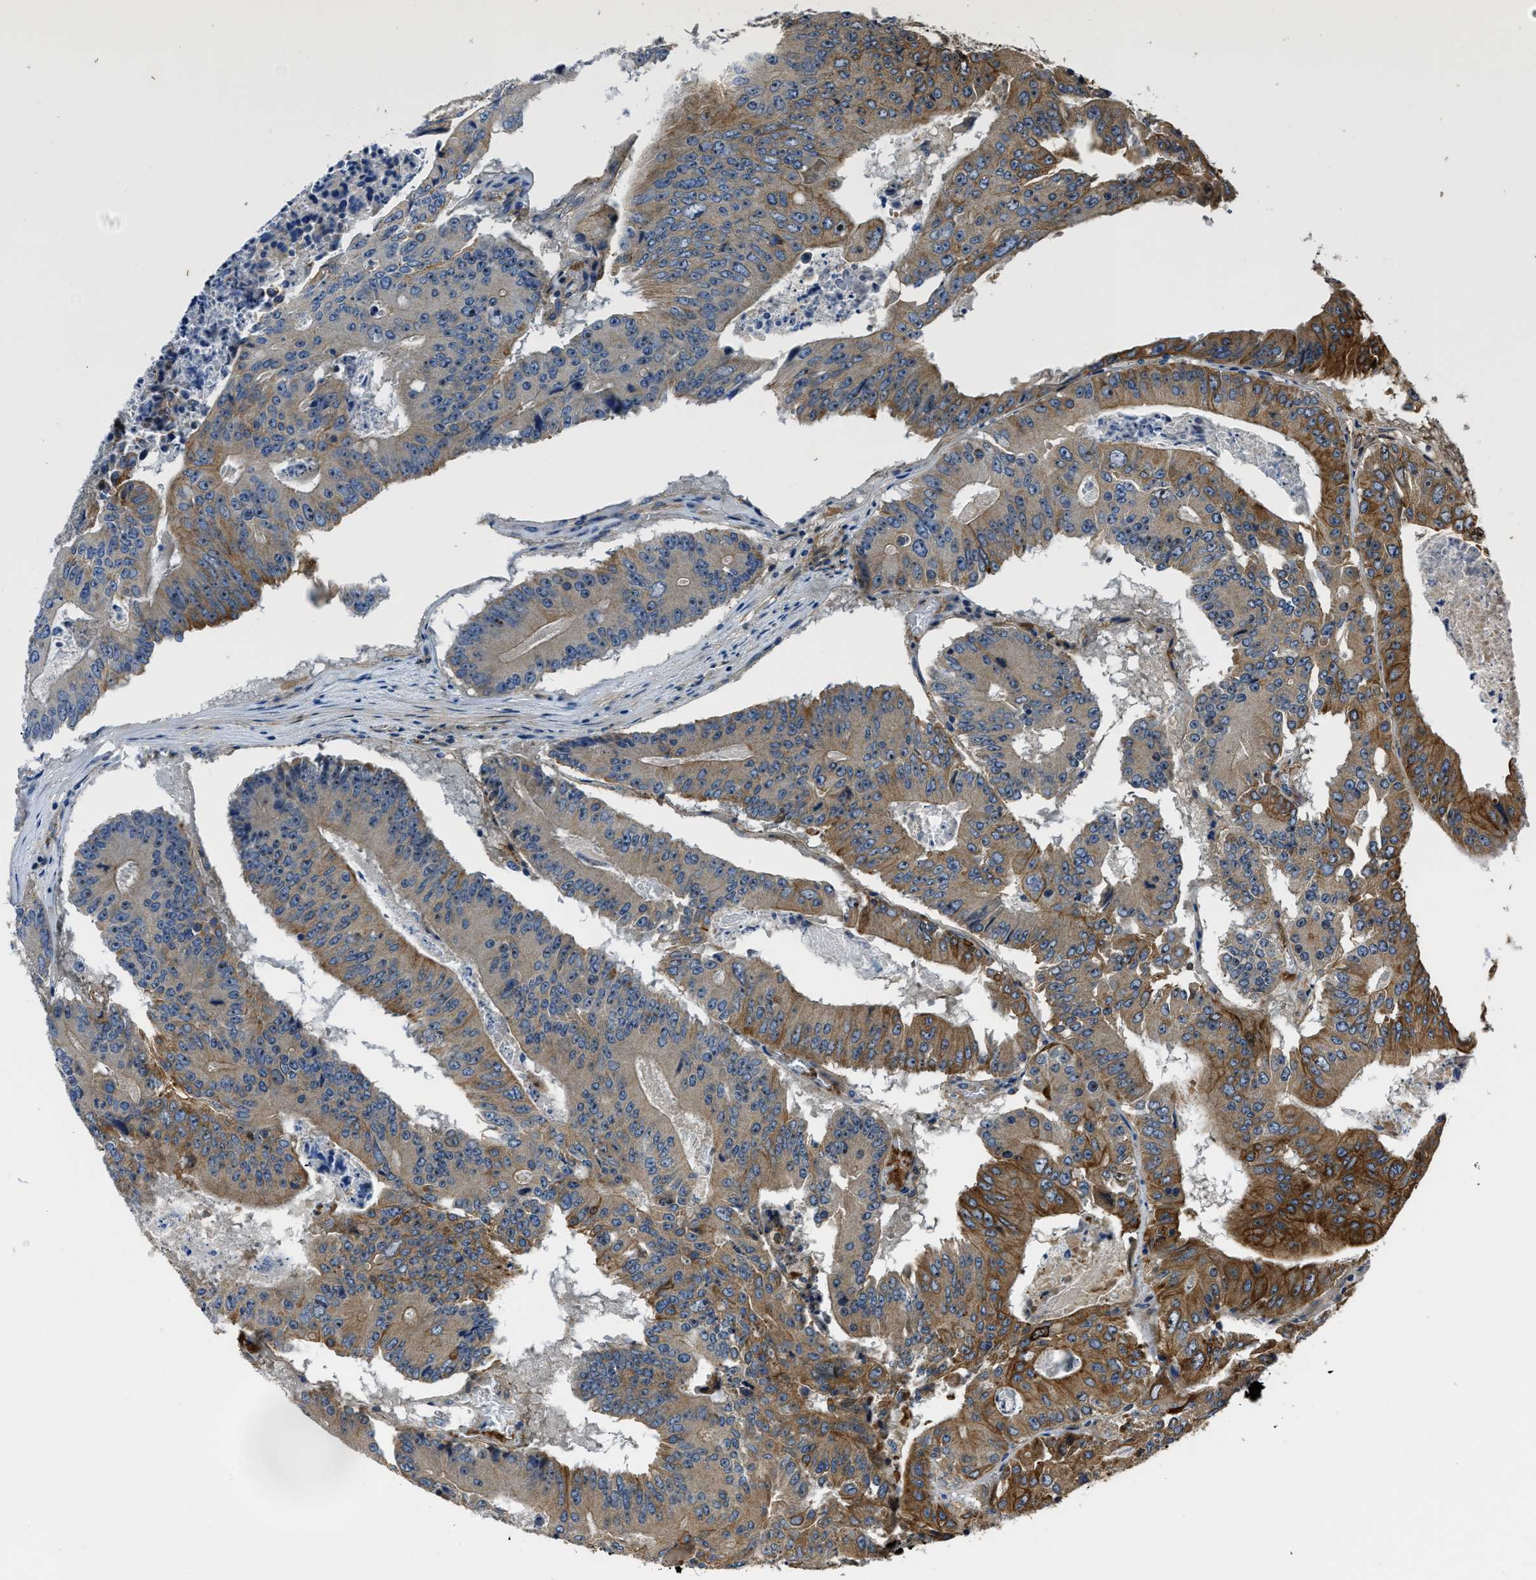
{"staining": {"intensity": "moderate", "quantity": ">75%", "location": "cytoplasmic/membranous"}, "tissue": "colorectal cancer", "cell_type": "Tumor cells", "image_type": "cancer", "snomed": [{"axis": "morphology", "description": "Adenocarcinoma, NOS"}, {"axis": "topography", "description": "Colon"}], "caption": "Colorectal cancer stained with DAB immunohistochemistry reveals medium levels of moderate cytoplasmic/membranous staining in approximately >75% of tumor cells.", "gene": "ERC1", "patient": {"sex": "male", "age": 87}}